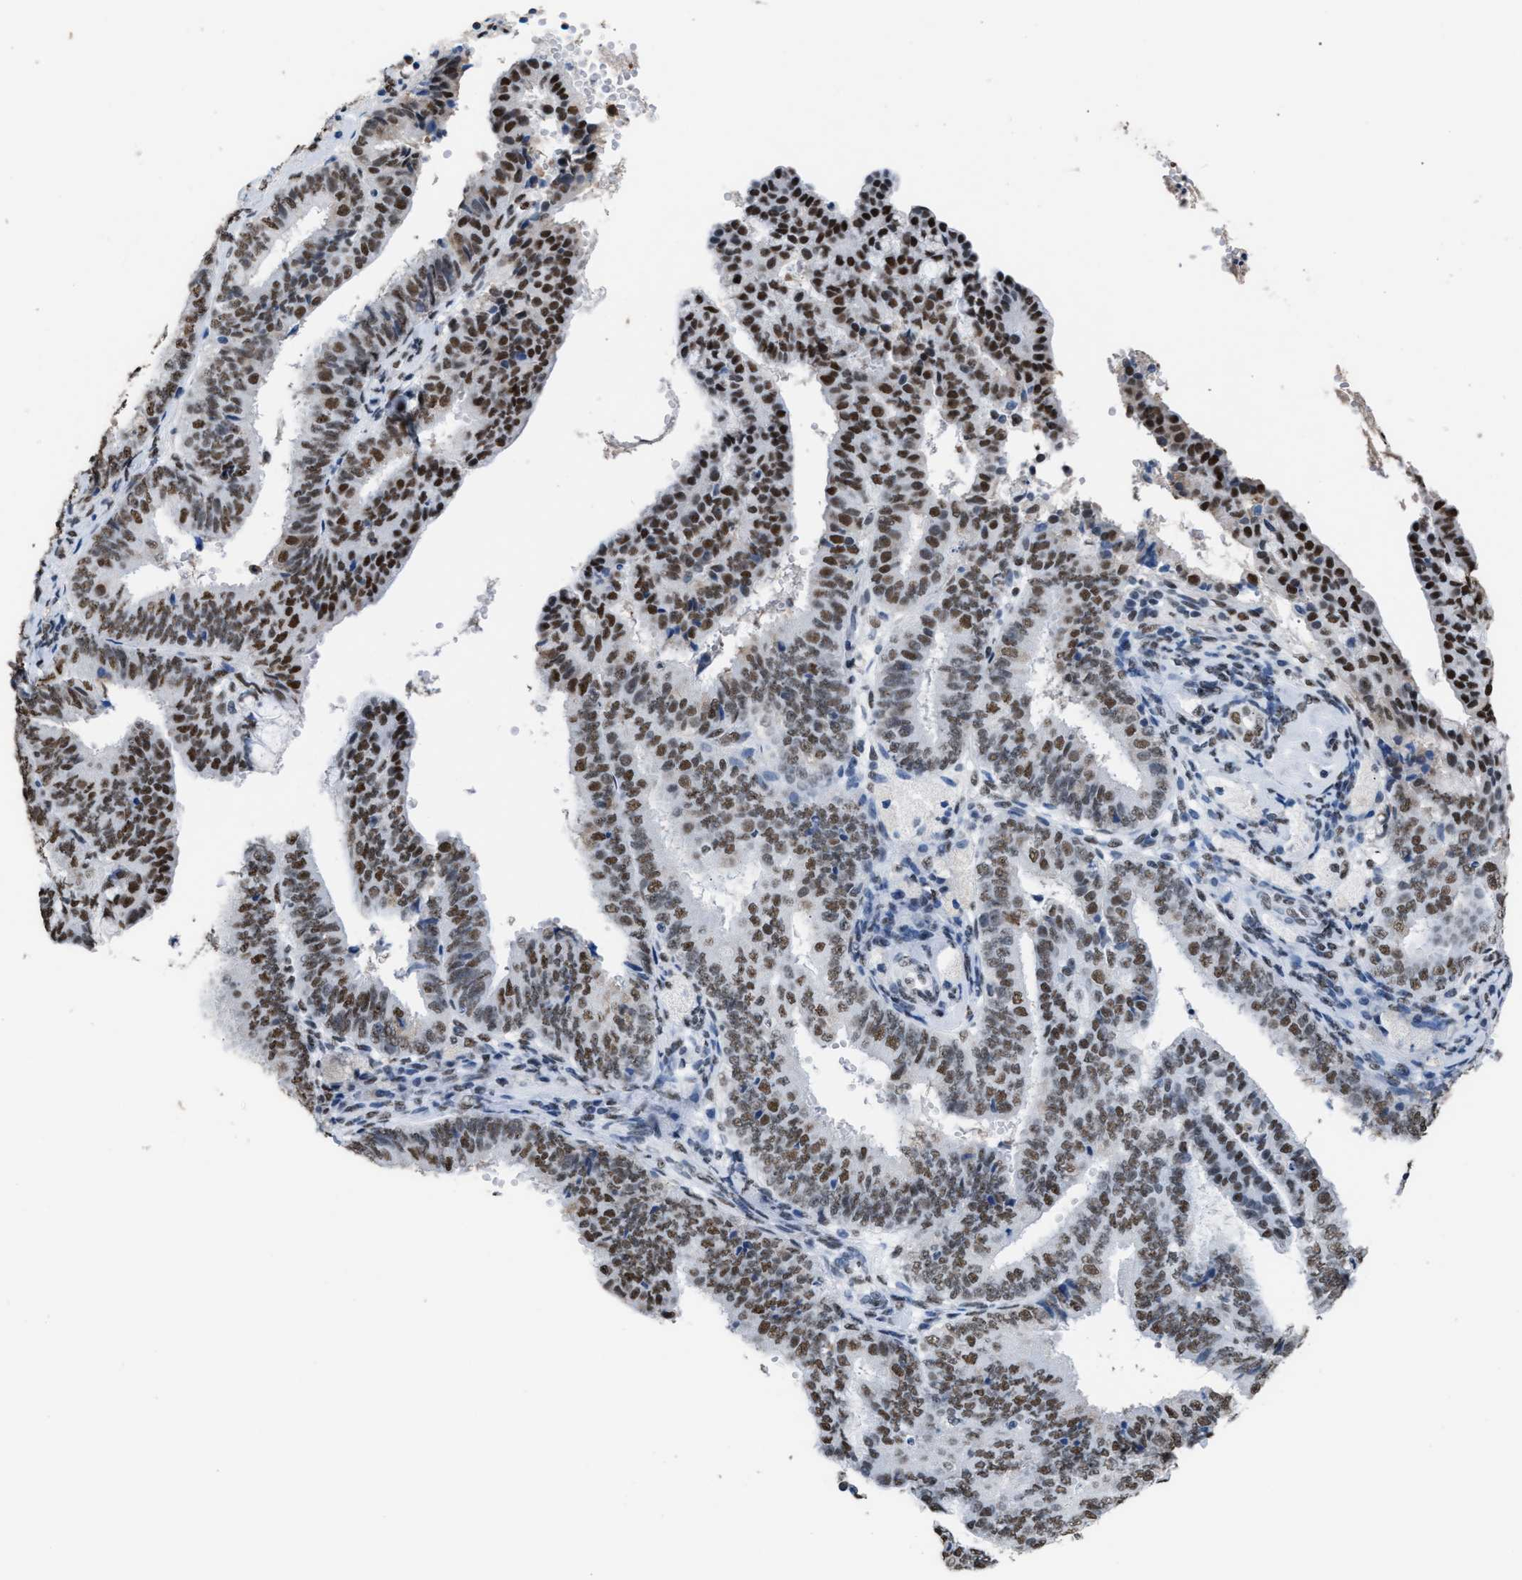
{"staining": {"intensity": "strong", "quantity": ">75%", "location": "nuclear"}, "tissue": "endometrial cancer", "cell_type": "Tumor cells", "image_type": "cancer", "snomed": [{"axis": "morphology", "description": "Adenocarcinoma, NOS"}, {"axis": "topography", "description": "Endometrium"}], "caption": "Strong nuclear positivity is identified in about >75% of tumor cells in endometrial adenocarcinoma.", "gene": "CCAR2", "patient": {"sex": "female", "age": 63}}